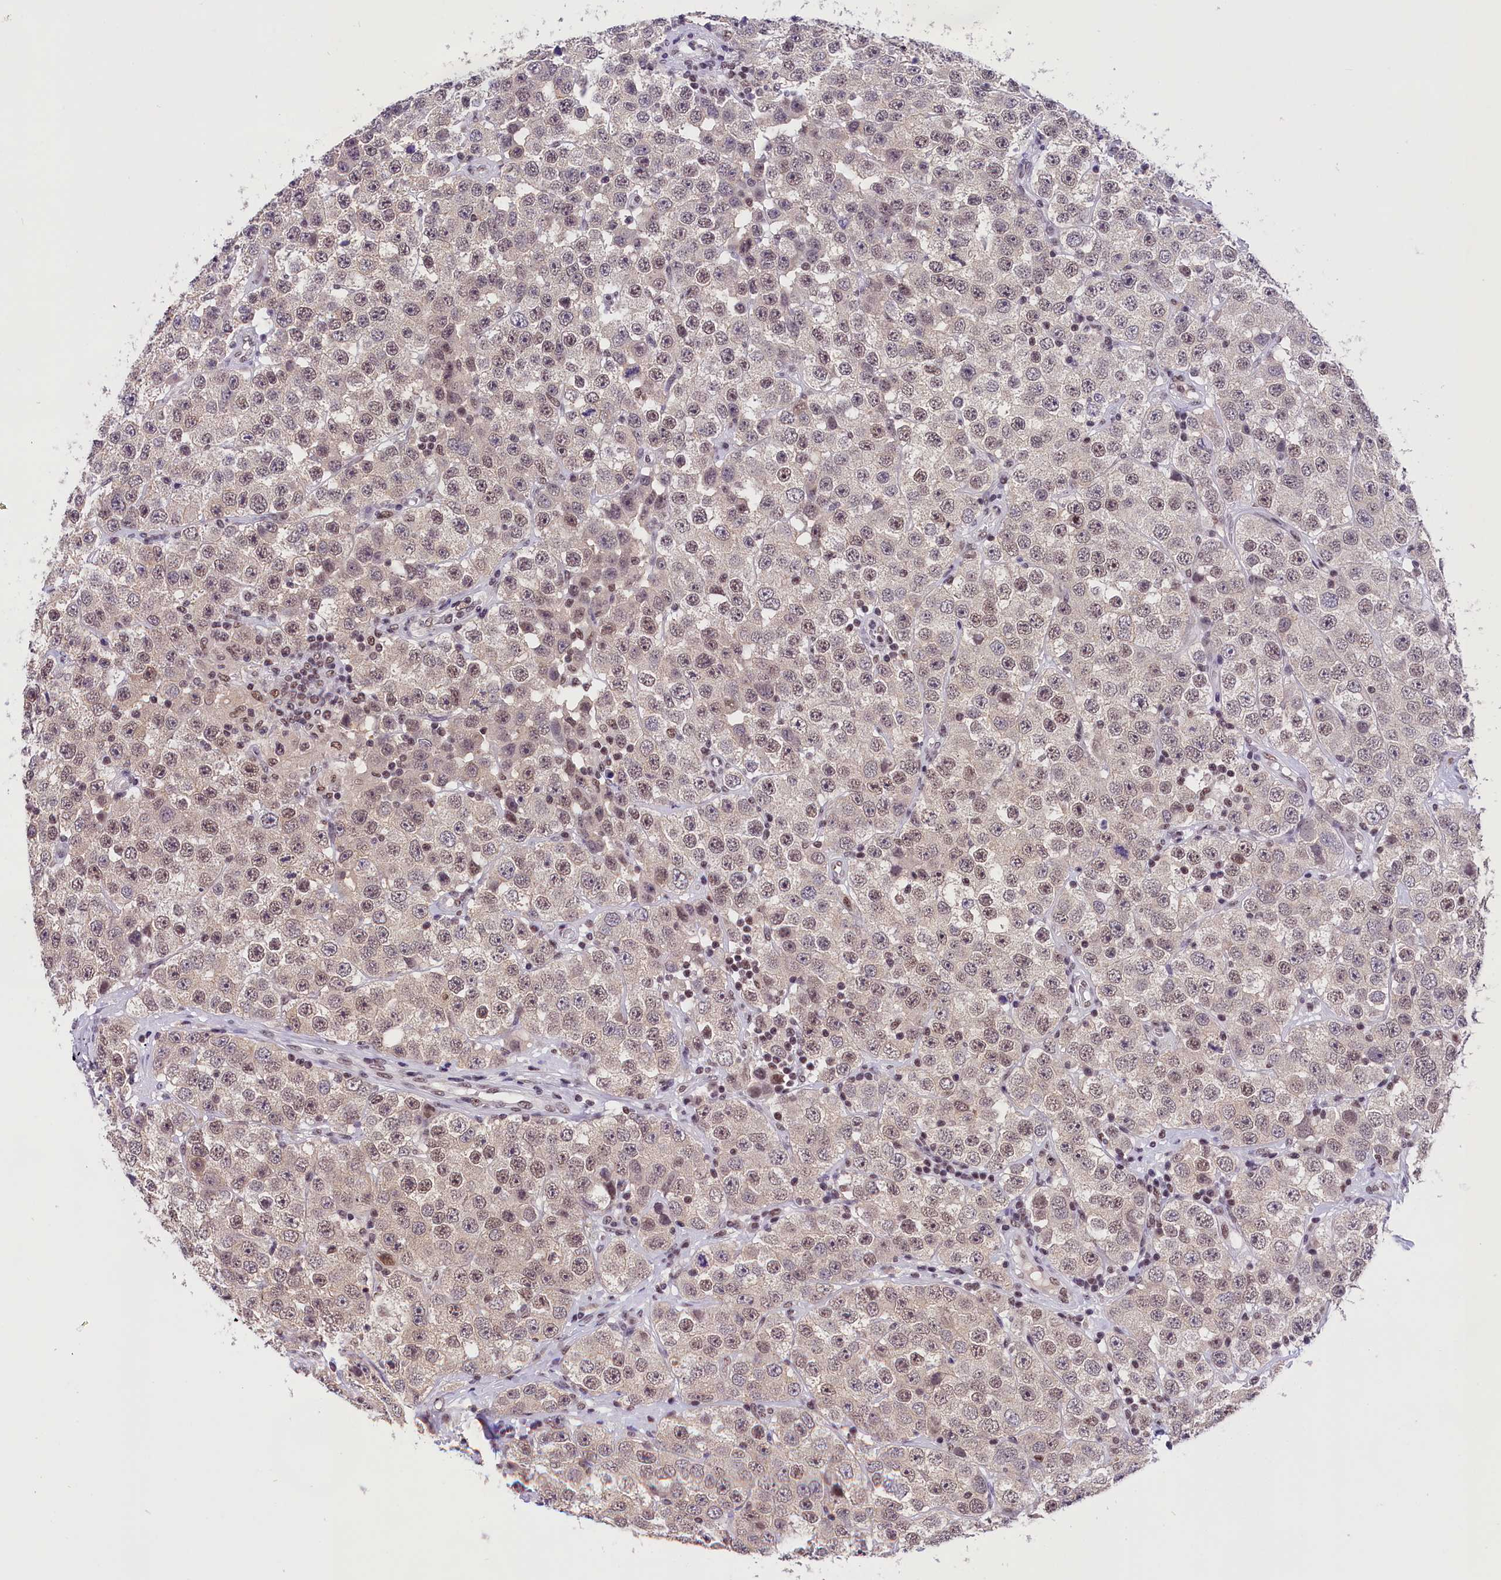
{"staining": {"intensity": "weak", "quantity": "25%-75%", "location": "nuclear"}, "tissue": "testis cancer", "cell_type": "Tumor cells", "image_type": "cancer", "snomed": [{"axis": "morphology", "description": "Seminoma, NOS"}, {"axis": "topography", "description": "Testis"}], "caption": "Weak nuclear protein positivity is present in about 25%-75% of tumor cells in testis cancer.", "gene": "ZC3H4", "patient": {"sex": "male", "age": 28}}